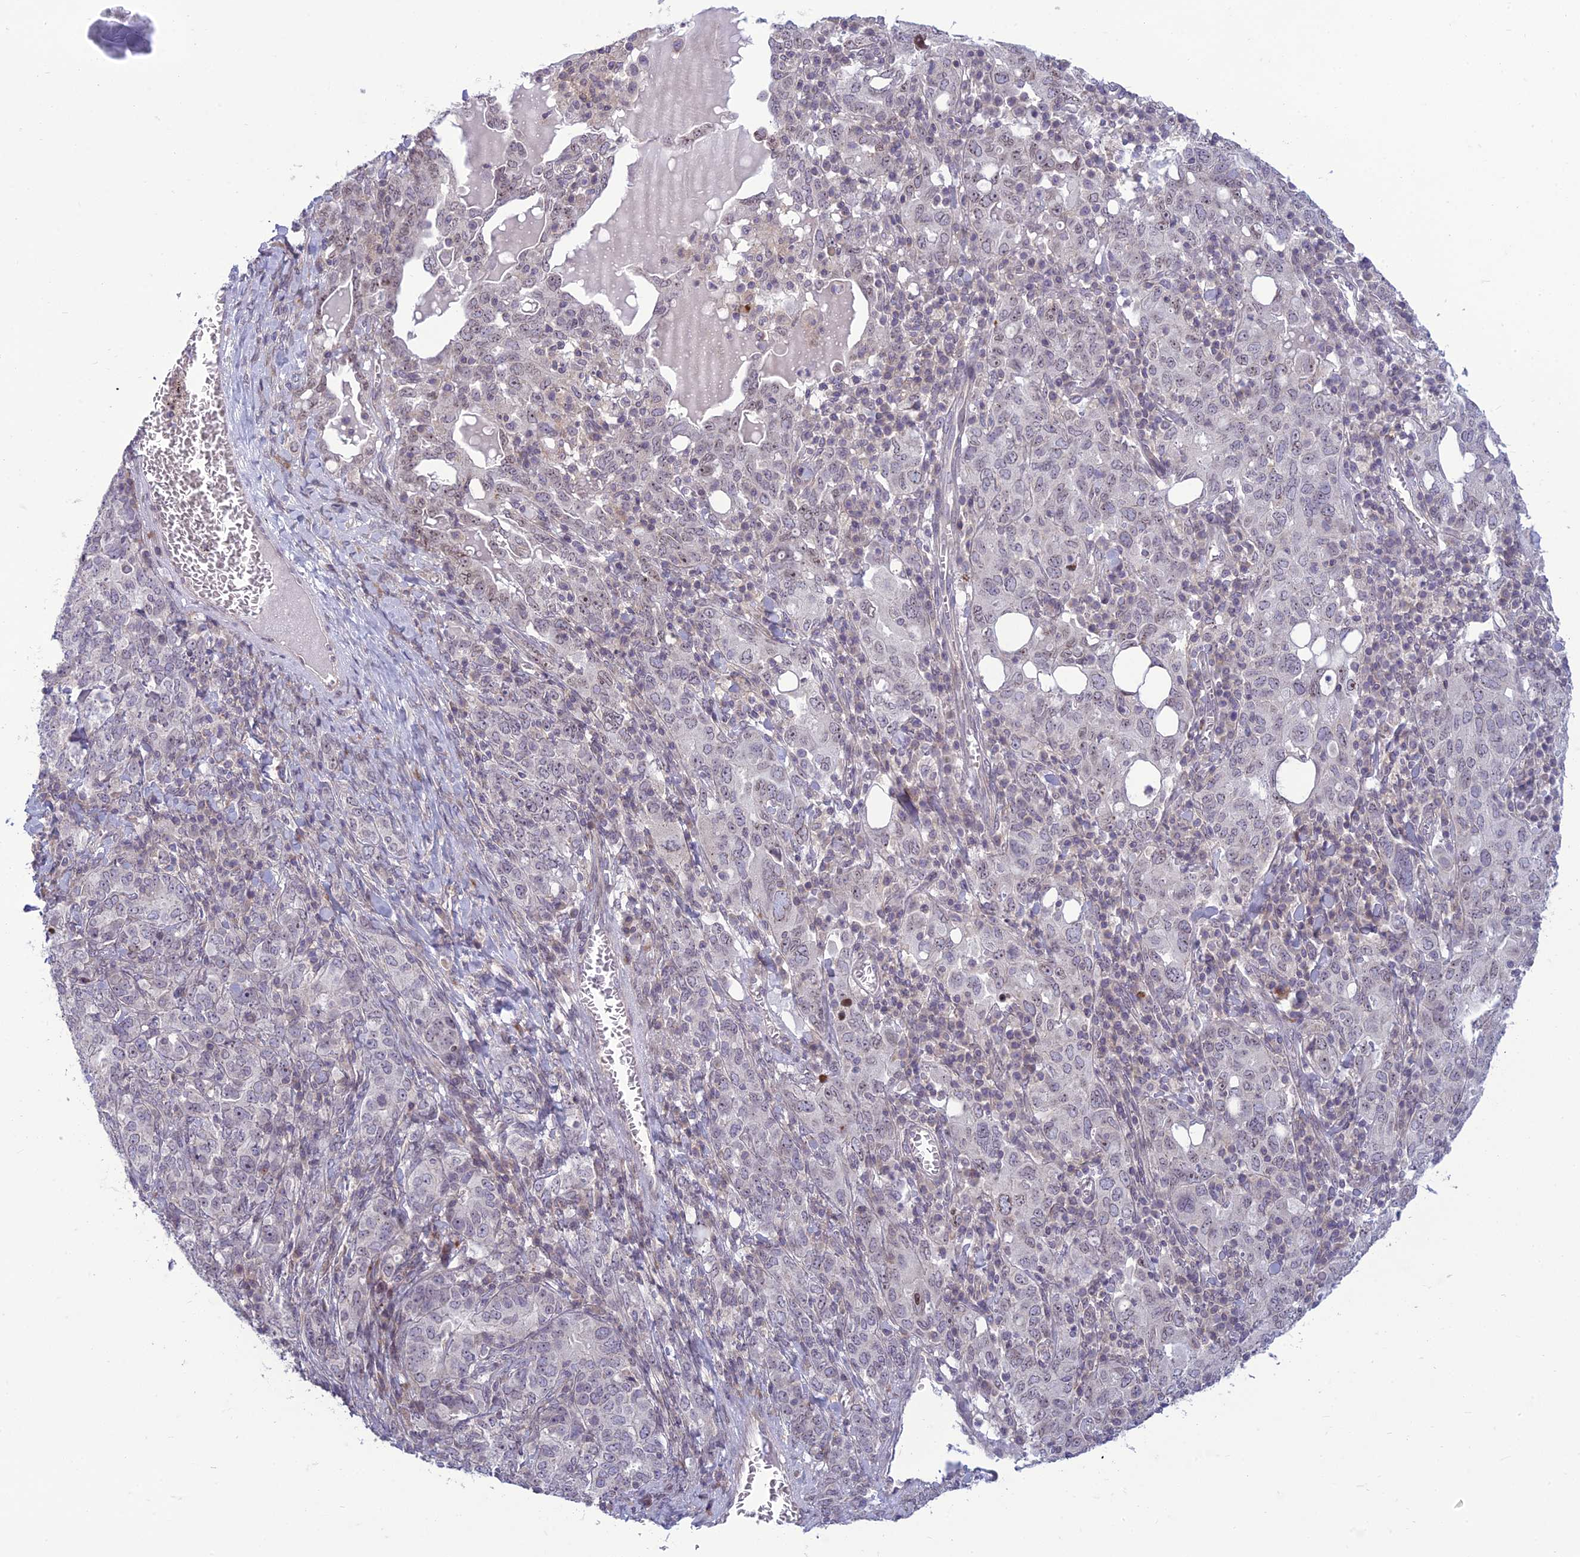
{"staining": {"intensity": "negative", "quantity": "none", "location": "none"}, "tissue": "ovarian cancer", "cell_type": "Tumor cells", "image_type": "cancer", "snomed": [{"axis": "morphology", "description": "Carcinoma, endometroid"}, {"axis": "topography", "description": "Ovary"}], "caption": "This is a image of immunohistochemistry staining of endometroid carcinoma (ovarian), which shows no expression in tumor cells.", "gene": "DTX2", "patient": {"sex": "female", "age": 62}}